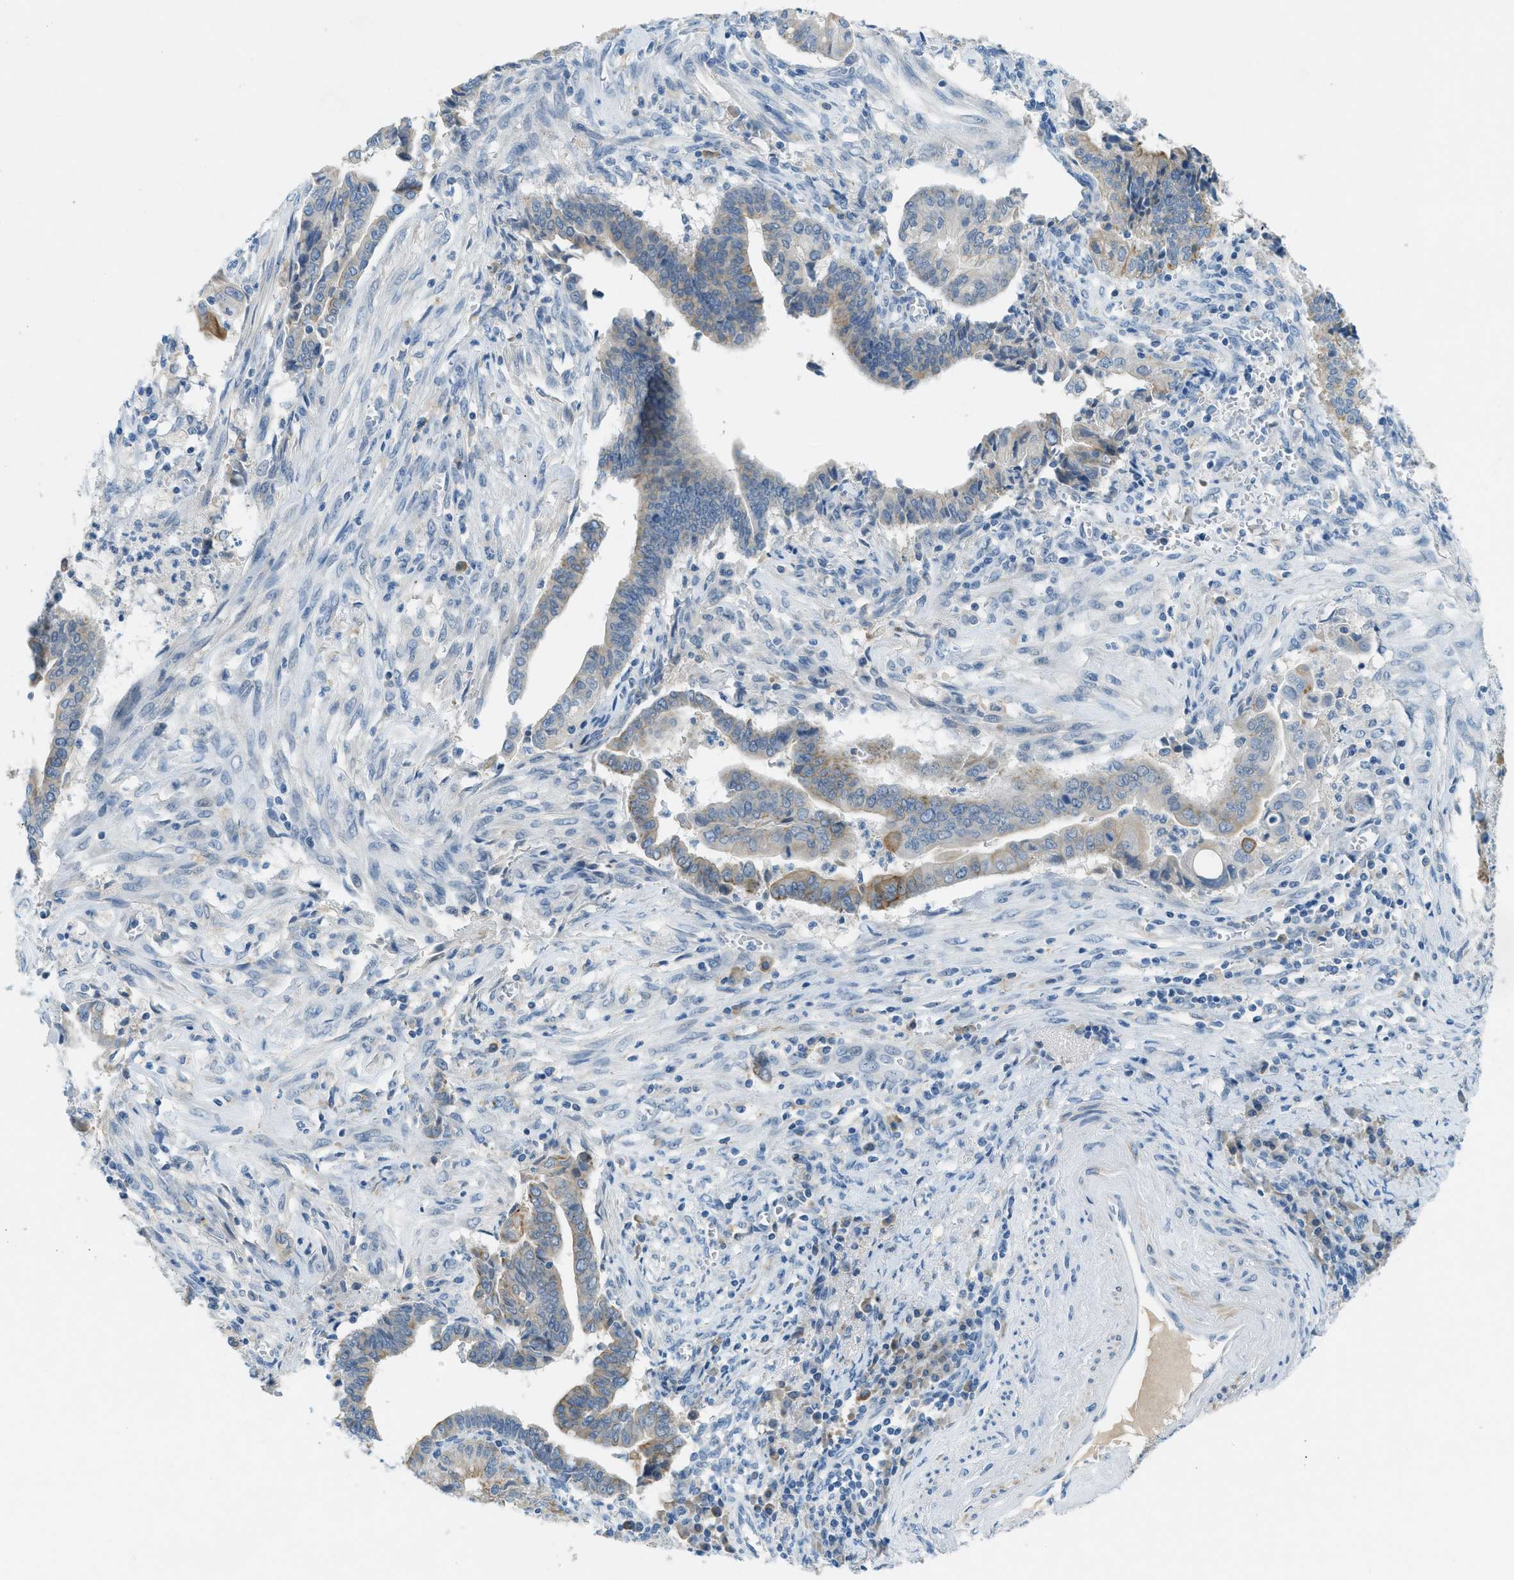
{"staining": {"intensity": "weak", "quantity": "<25%", "location": "cytoplasmic/membranous"}, "tissue": "cervical cancer", "cell_type": "Tumor cells", "image_type": "cancer", "snomed": [{"axis": "morphology", "description": "Adenocarcinoma, NOS"}, {"axis": "topography", "description": "Cervix"}], "caption": "IHC micrograph of human adenocarcinoma (cervical) stained for a protein (brown), which reveals no expression in tumor cells.", "gene": "KLHL8", "patient": {"sex": "female", "age": 44}}